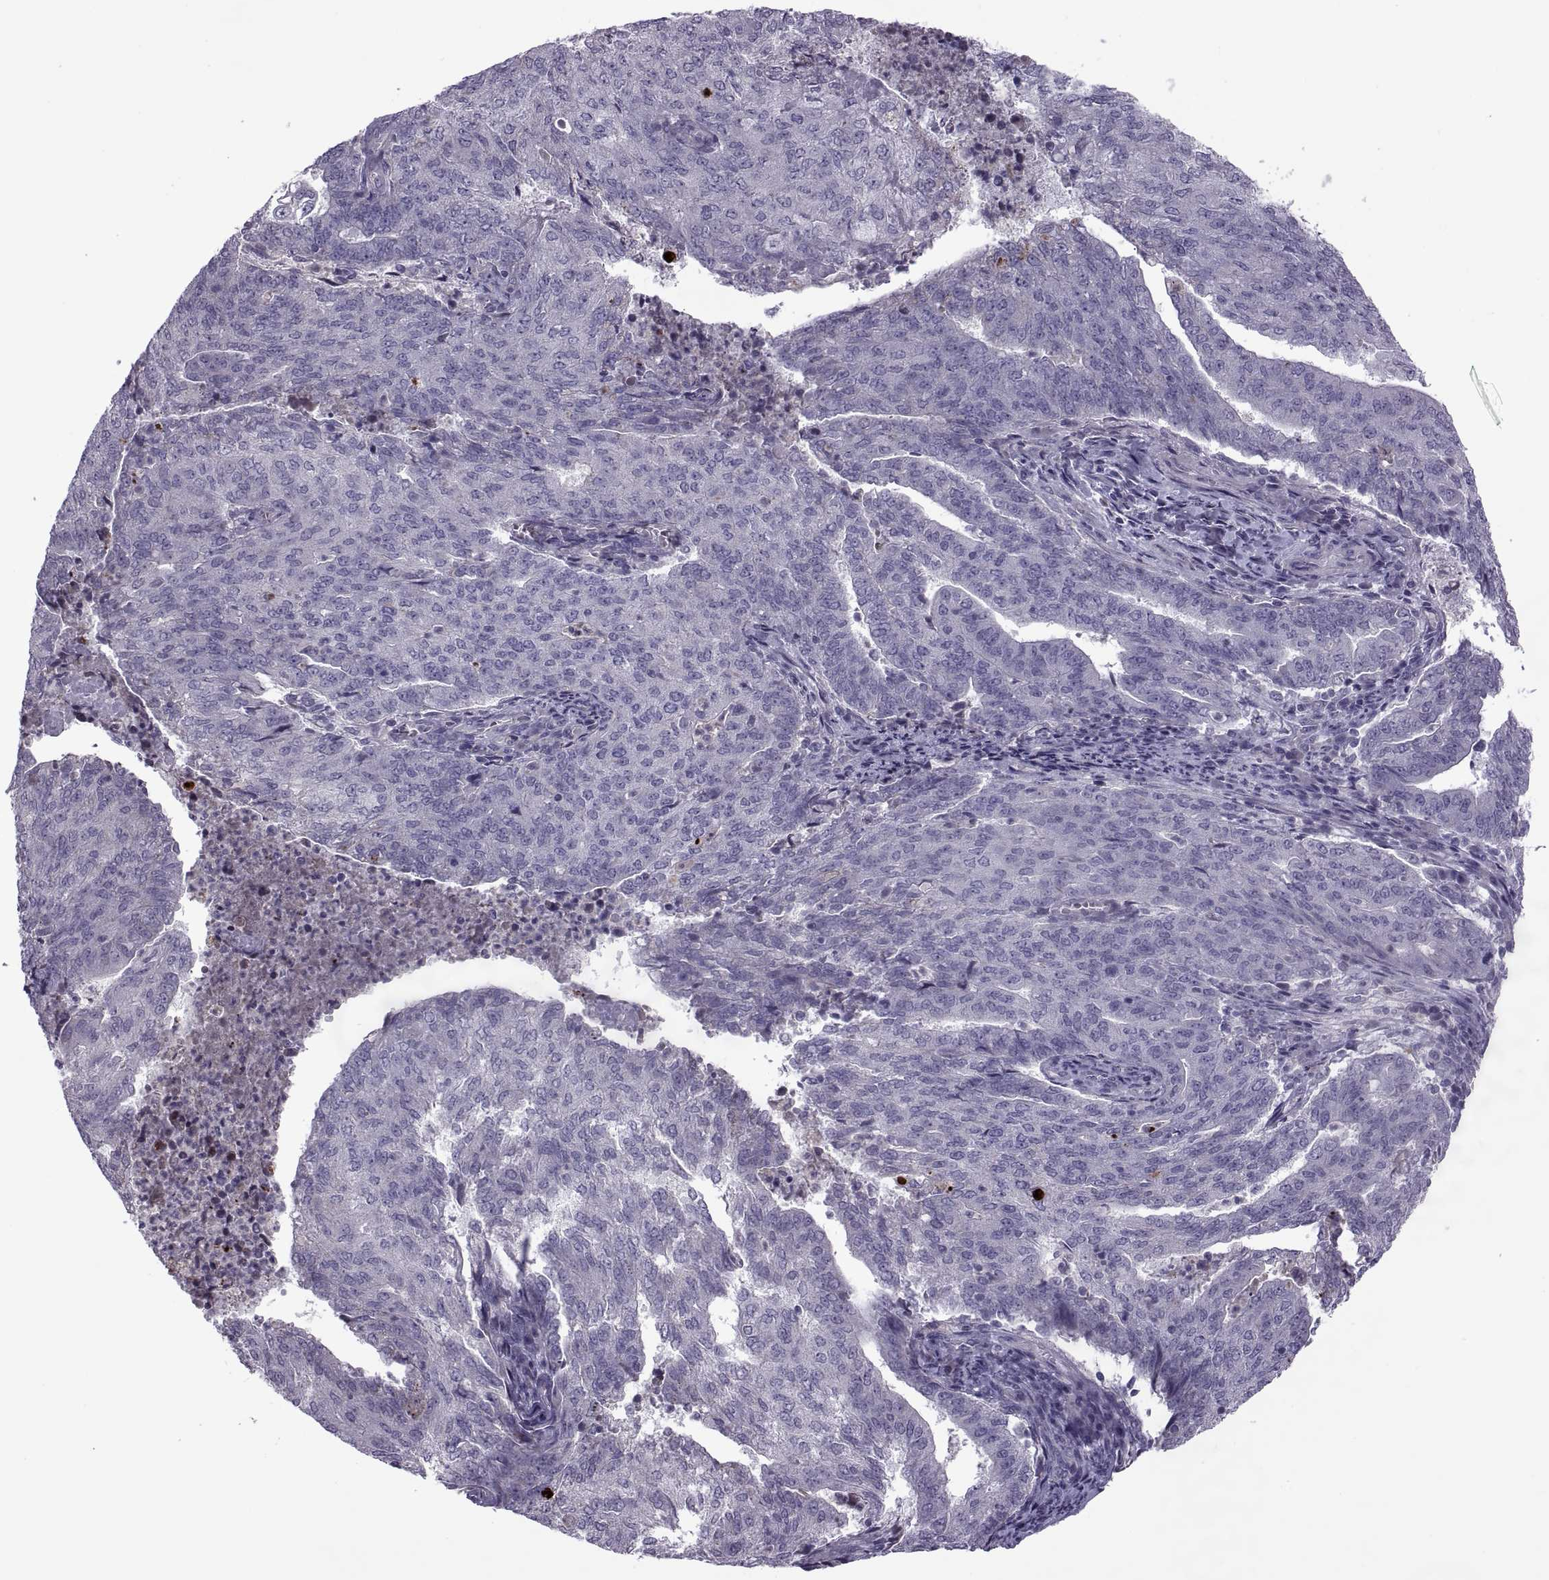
{"staining": {"intensity": "negative", "quantity": "none", "location": "none"}, "tissue": "endometrial cancer", "cell_type": "Tumor cells", "image_type": "cancer", "snomed": [{"axis": "morphology", "description": "Adenocarcinoma, NOS"}, {"axis": "topography", "description": "Endometrium"}], "caption": "A photomicrograph of endometrial adenocarcinoma stained for a protein exhibits no brown staining in tumor cells. The staining is performed using DAB (3,3'-diaminobenzidine) brown chromogen with nuclei counter-stained in using hematoxylin.", "gene": "ODF3", "patient": {"sex": "female", "age": 82}}